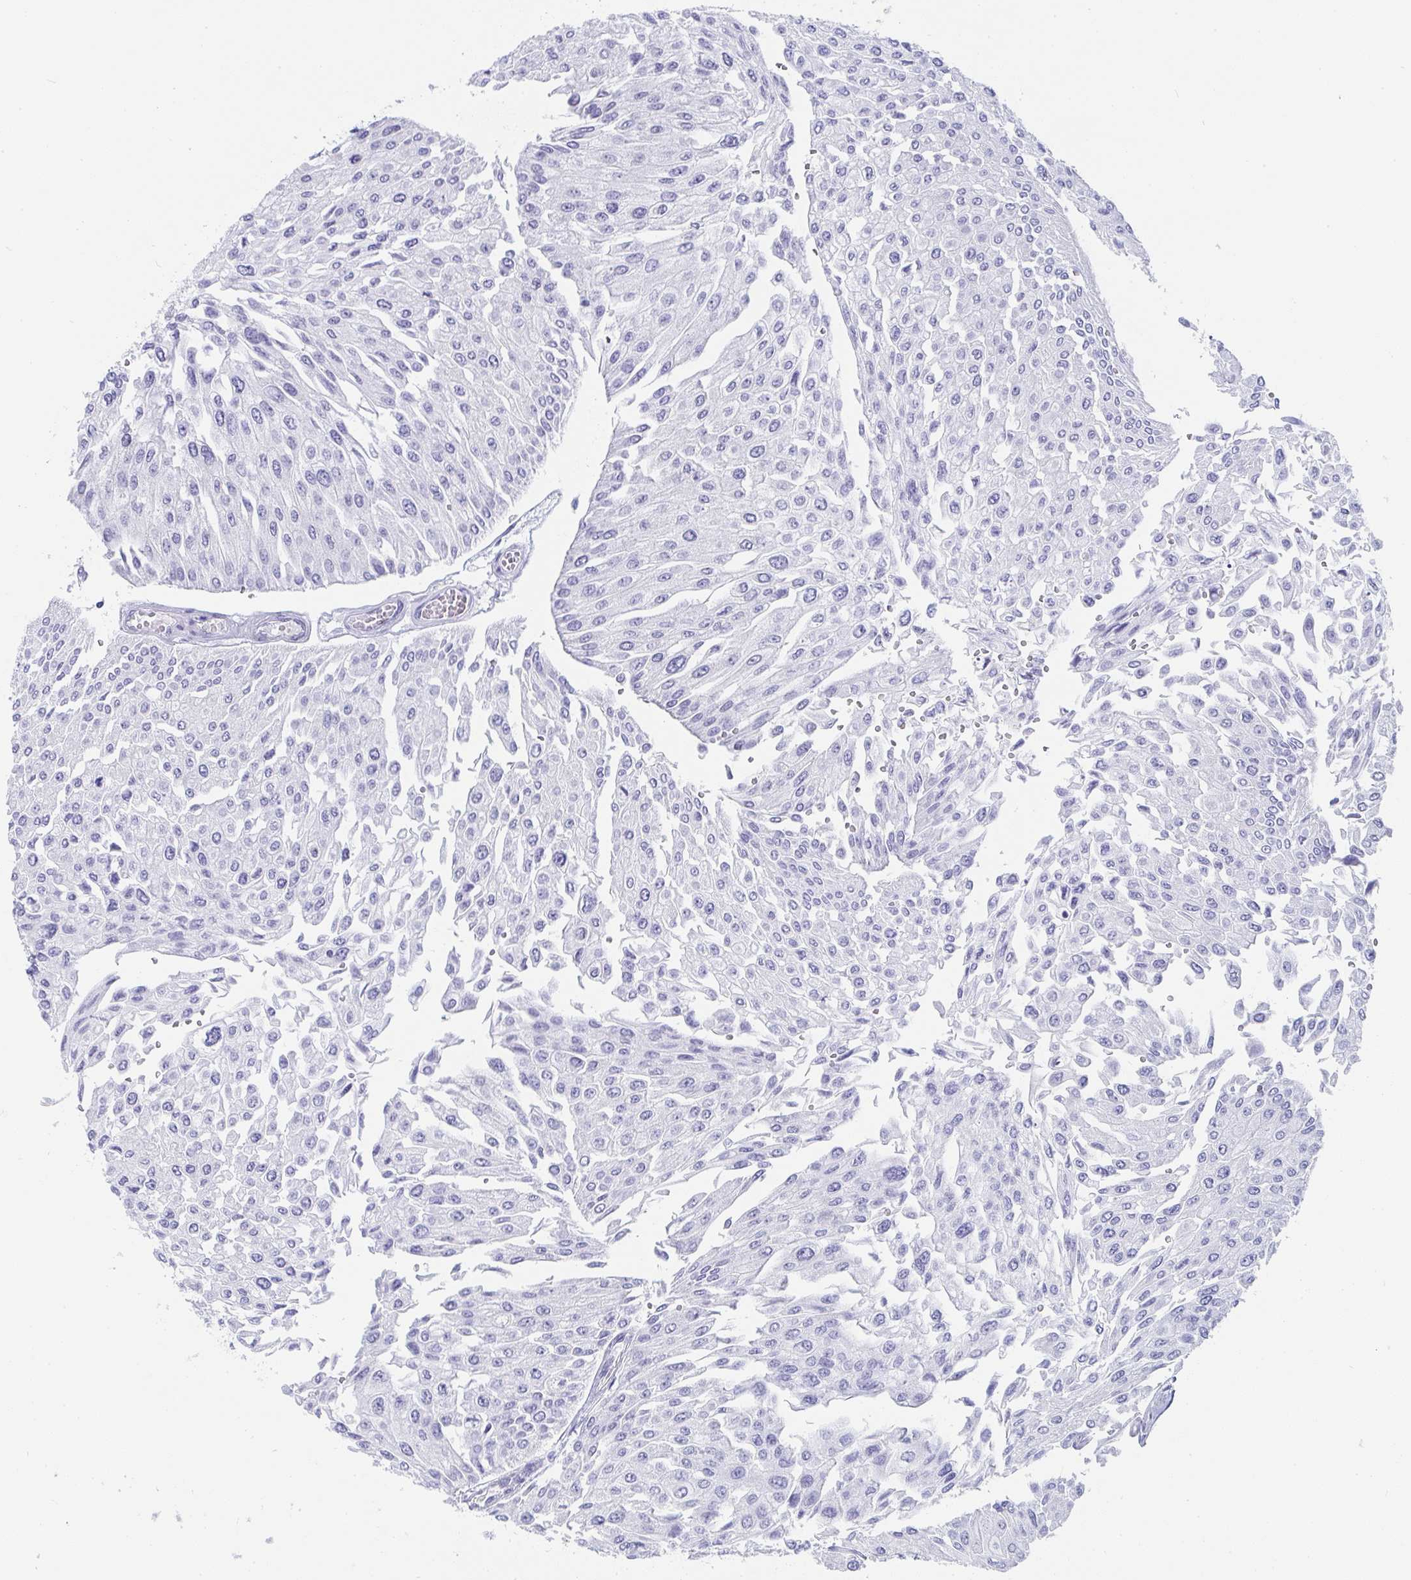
{"staining": {"intensity": "negative", "quantity": "none", "location": "none"}, "tissue": "urothelial cancer", "cell_type": "Tumor cells", "image_type": "cancer", "snomed": [{"axis": "morphology", "description": "Urothelial carcinoma, NOS"}, {"axis": "topography", "description": "Urinary bladder"}], "caption": "A micrograph of urothelial cancer stained for a protein displays no brown staining in tumor cells. The staining was performed using DAB (3,3'-diaminobenzidine) to visualize the protein expression in brown, while the nuclei were stained in blue with hematoxylin (Magnification: 20x).", "gene": "PRND", "patient": {"sex": "male", "age": 67}}